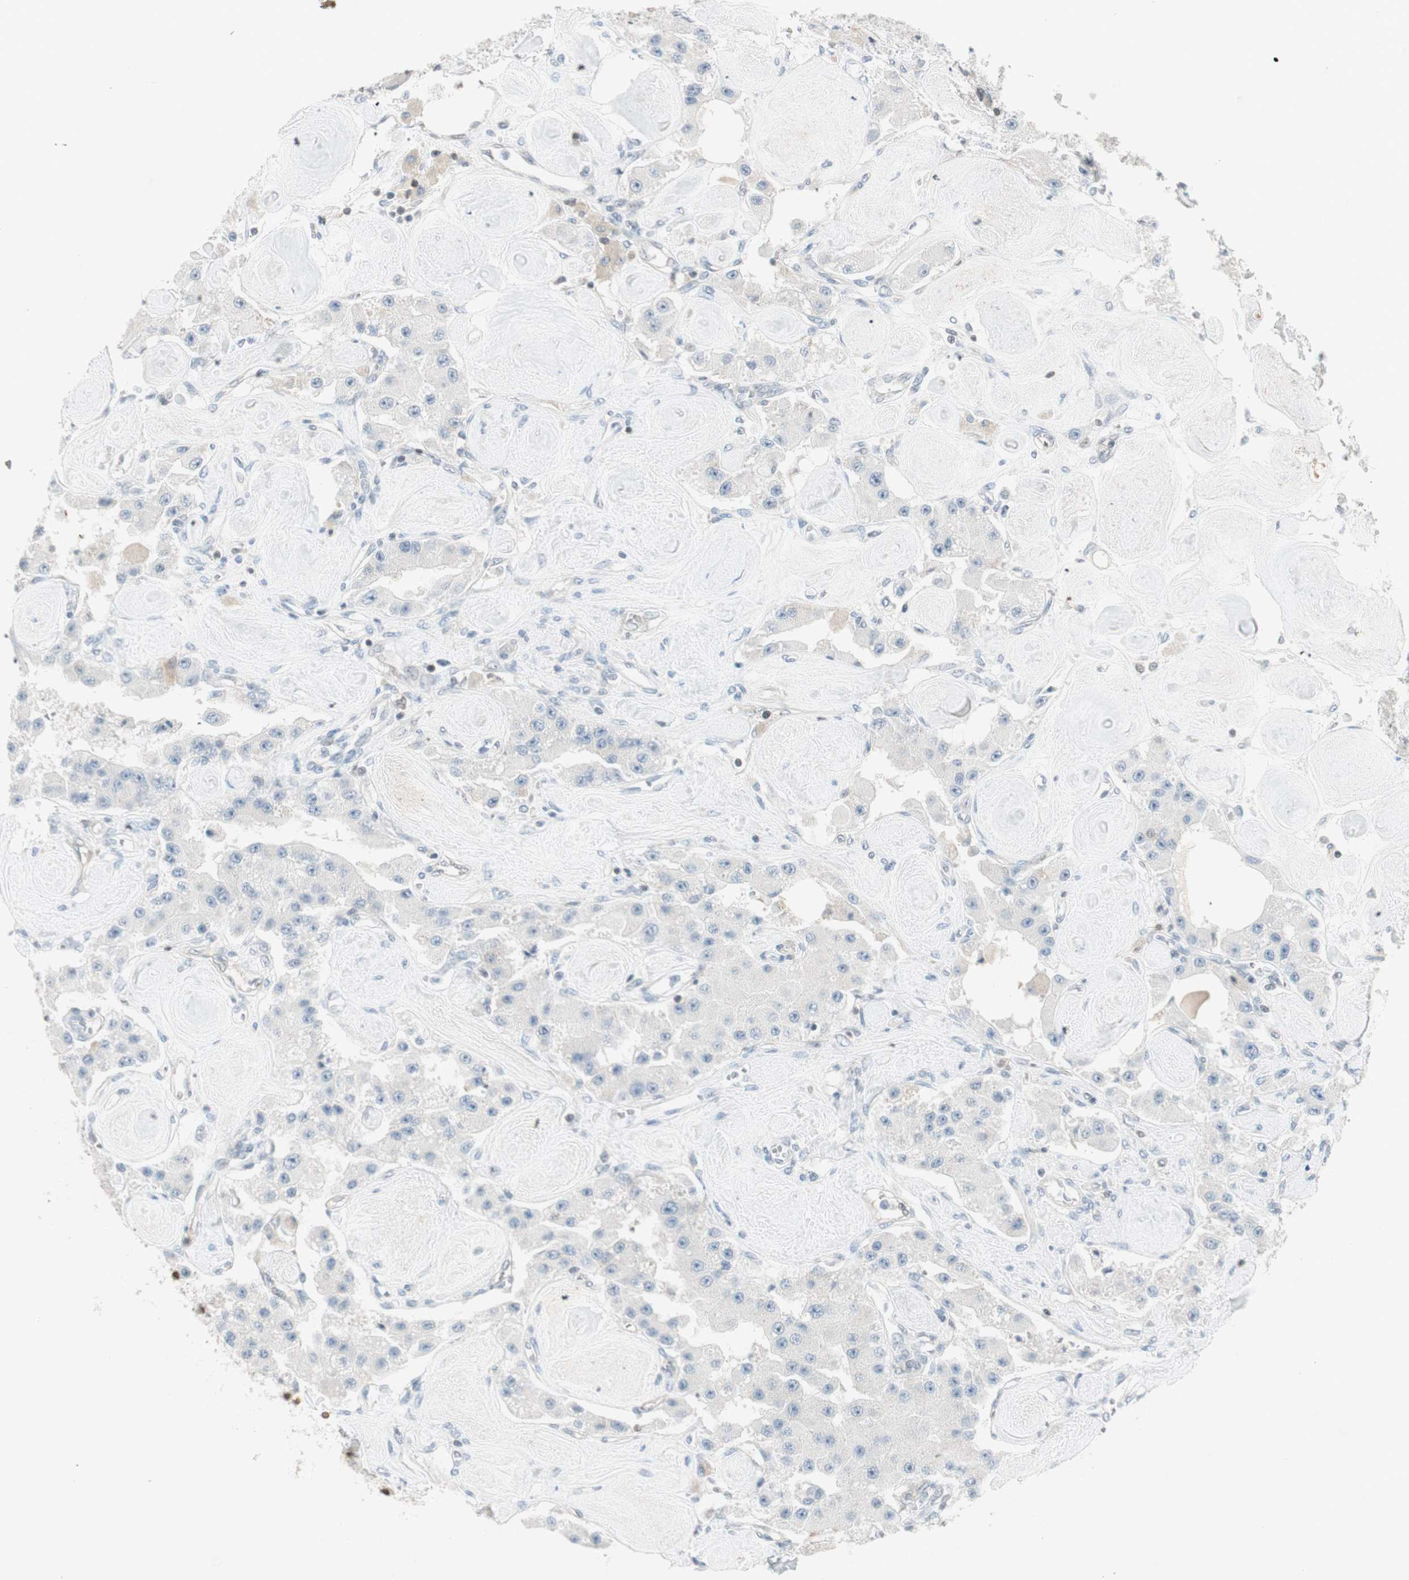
{"staining": {"intensity": "negative", "quantity": "none", "location": "none"}, "tissue": "carcinoid", "cell_type": "Tumor cells", "image_type": "cancer", "snomed": [{"axis": "morphology", "description": "Carcinoid, malignant, NOS"}, {"axis": "topography", "description": "Pancreas"}], "caption": "There is no significant expression in tumor cells of carcinoid (malignant). (Immunohistochemistry (ihc), brightfield microscopy, high magnification).", "gene": "MAP4K1", "patient": {"sex": "male", "age": 41}}